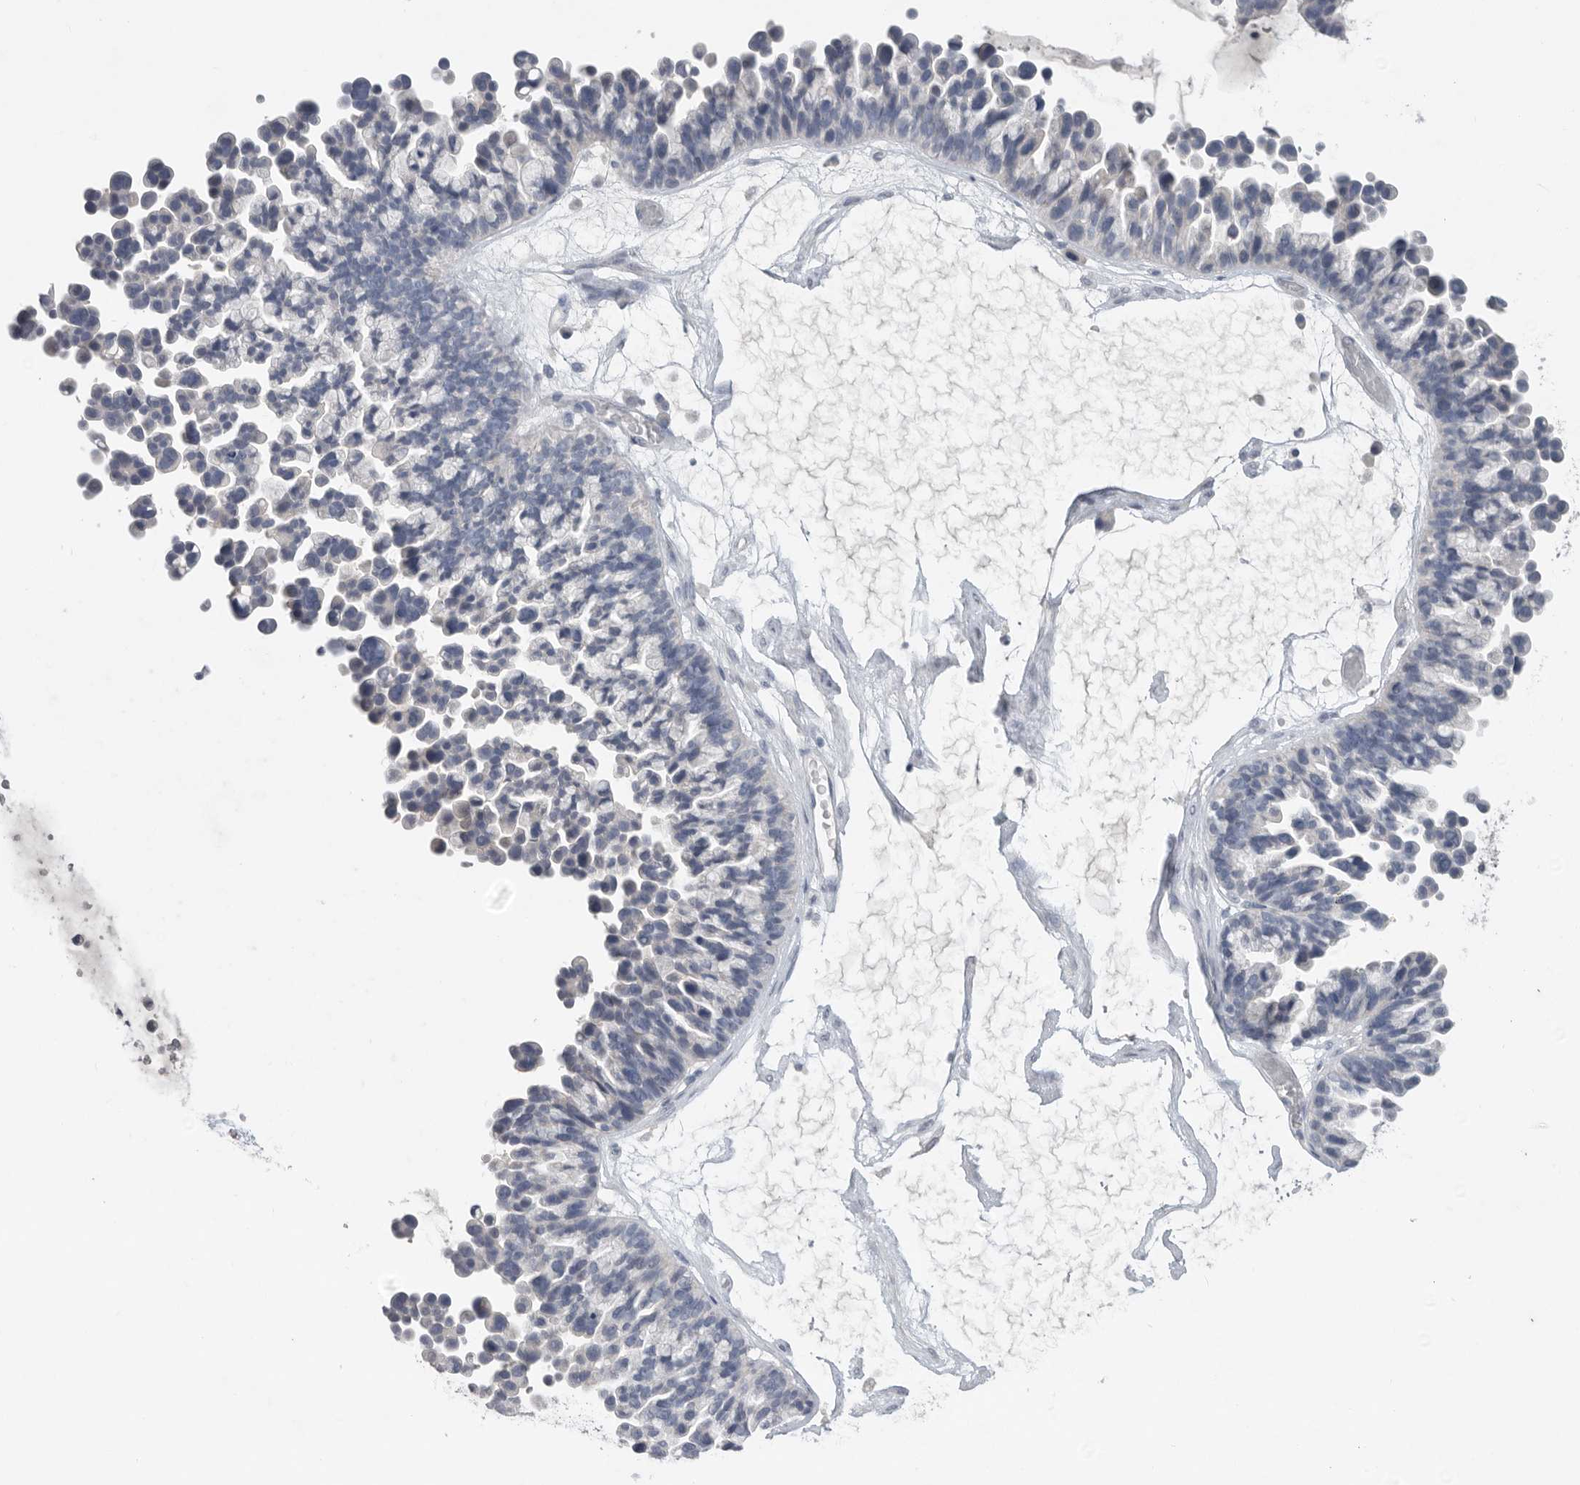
{"staining": {"intensity": "negative", "quantity": "none", "location": "none"}, "tissue": "ovarian cancer", "cell_type": "Tumor cells", "image_type": "cancer", "snomed": [{"axis": "morphology", "description": "Cystadenocarcinoma, serous, NOS"}, {"axis": "topography", "description": "Ovary"}], "caption": "There is no significant positivity in tumor cells of ovarian cancer (serous cystadenocarcinoma).", "gene": "REG4", "patient": {"sex": "female", "age": 56}}